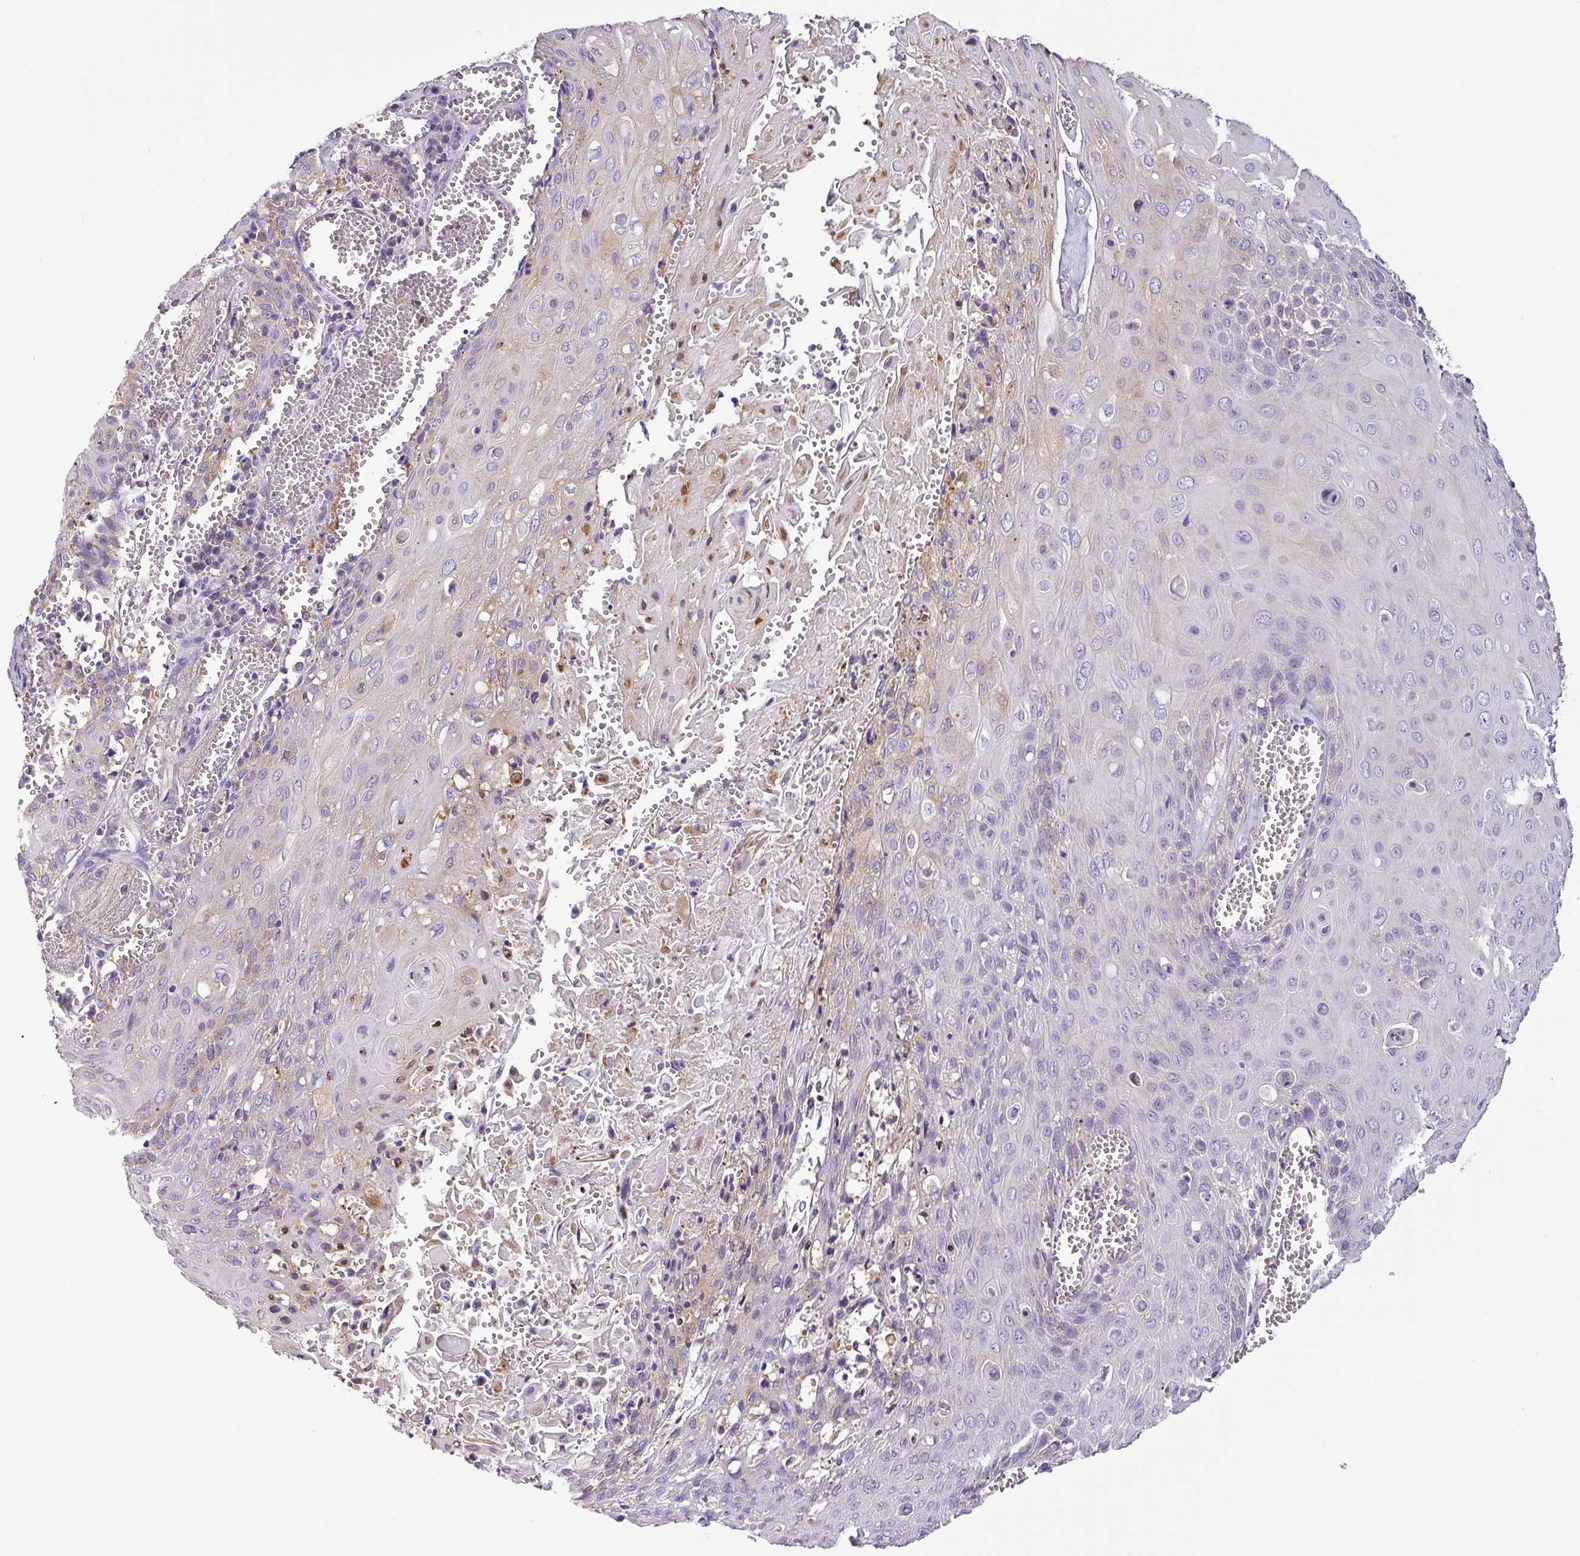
{"staining": {"intensity": "negative", "quantity": "none", "location": "none"}, "tissue": "cervical cancer", "cell_type": "Tumor cells", "image_type": "cancer", "snomed": [{"axis": "morphology", "description": "Squamous cell carcinoma, NOS"}, {"axis": "topography", "description": "Cervix"}], "caption": "Tumor cells are negative for brown protein staining in cervical cancer (squamous cell carcinoma).", "gene": "XNDC1N", "patient": {"sex": "female", "age": 39}}